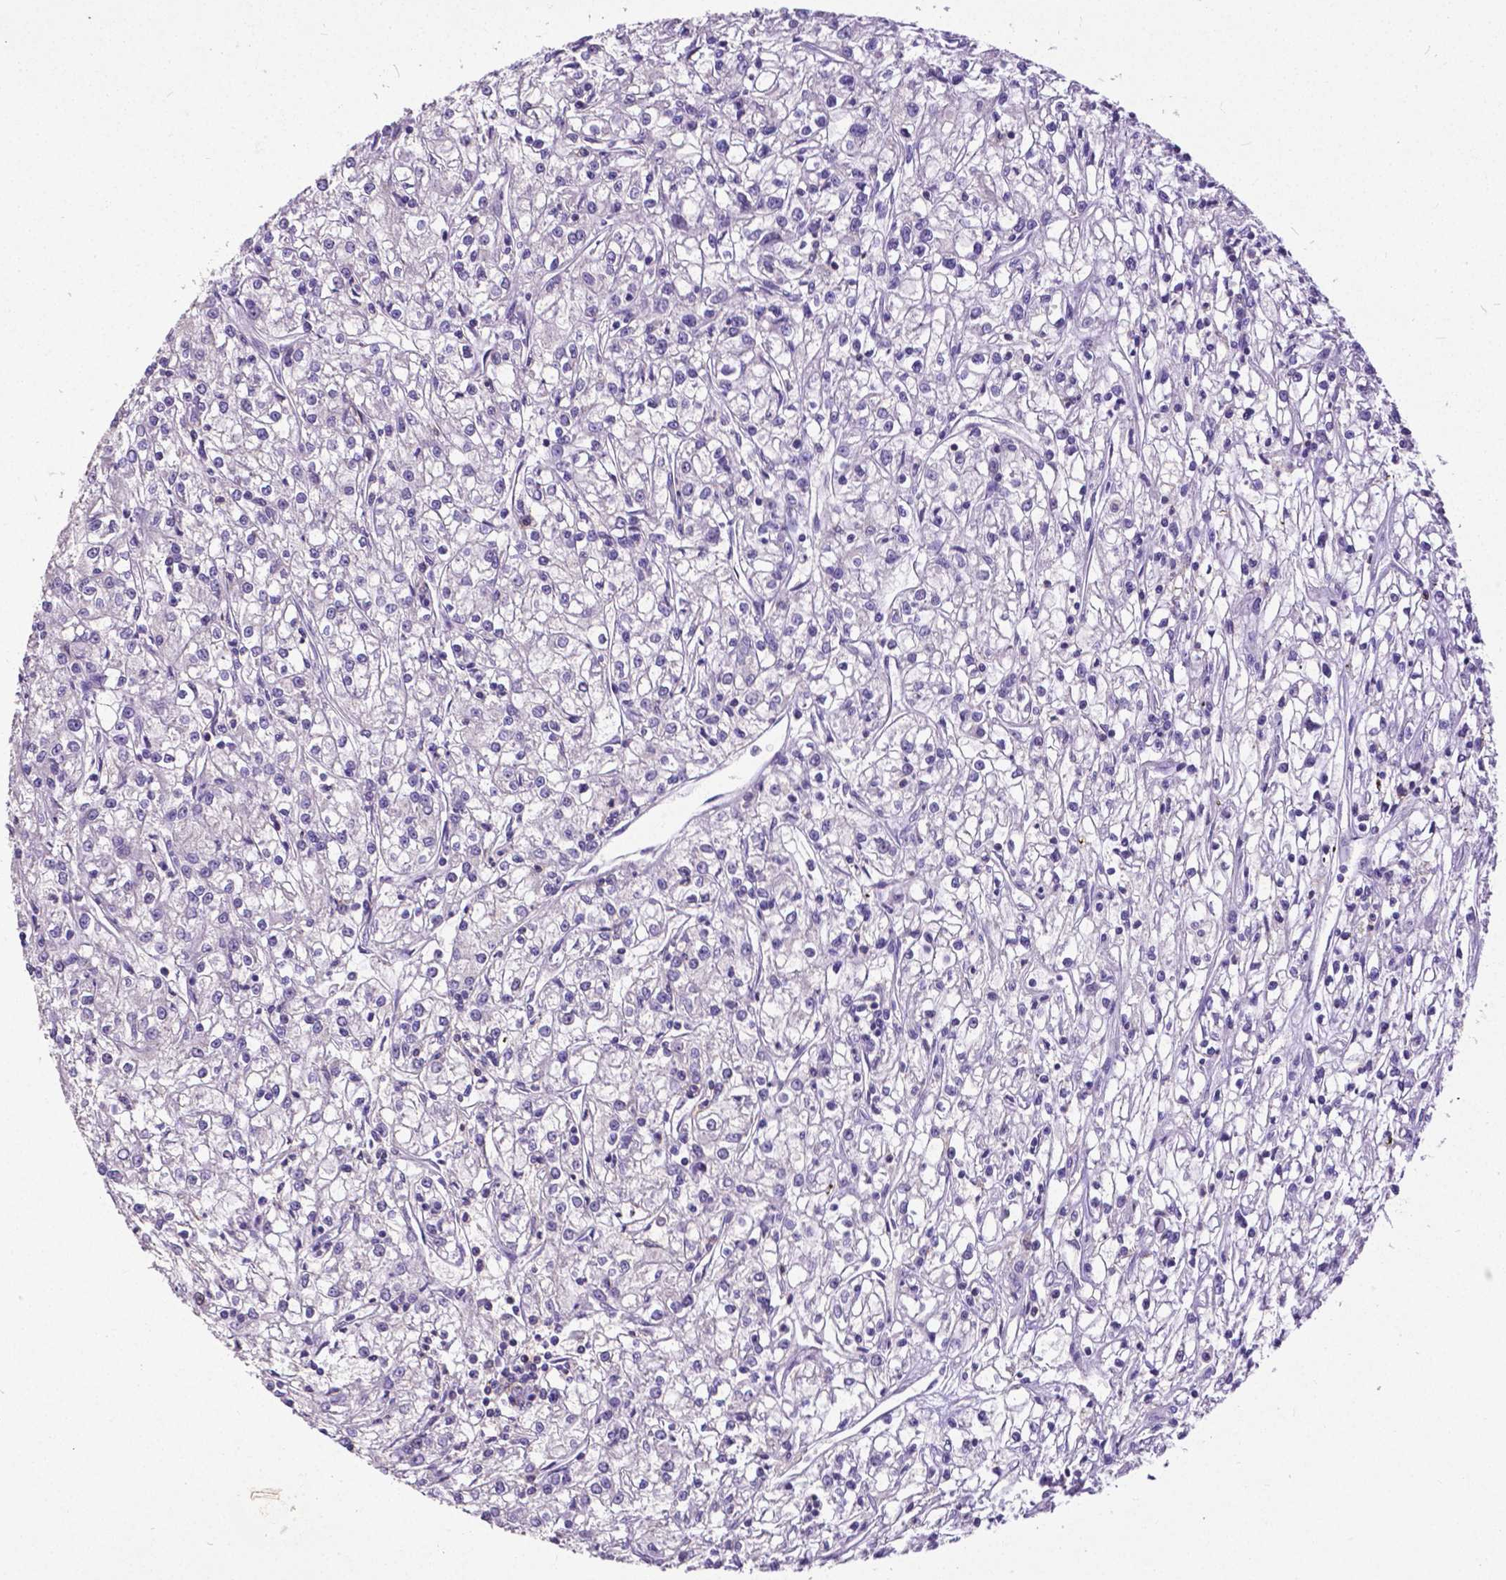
{"staining": {"intensity": "negative", "quantity": "none", "location": "none"}, "tissue": "renal cancer", "cell_type": "Tumor cells", "image_type": "cancer", "snomed": [{"axis": "morphology", "description": "Adenocarcinoma, NOS"}, {"axis": "topography", "description": "Kidney"}], "caption": "Renal adenocarcinoma was stained to show a protein in brown. There is no significant staining in tumor cells. (DAB IHC with hematoxylin counter stain).", "gene": "CD4", "patient": {"sex": "female", "age": 59}}